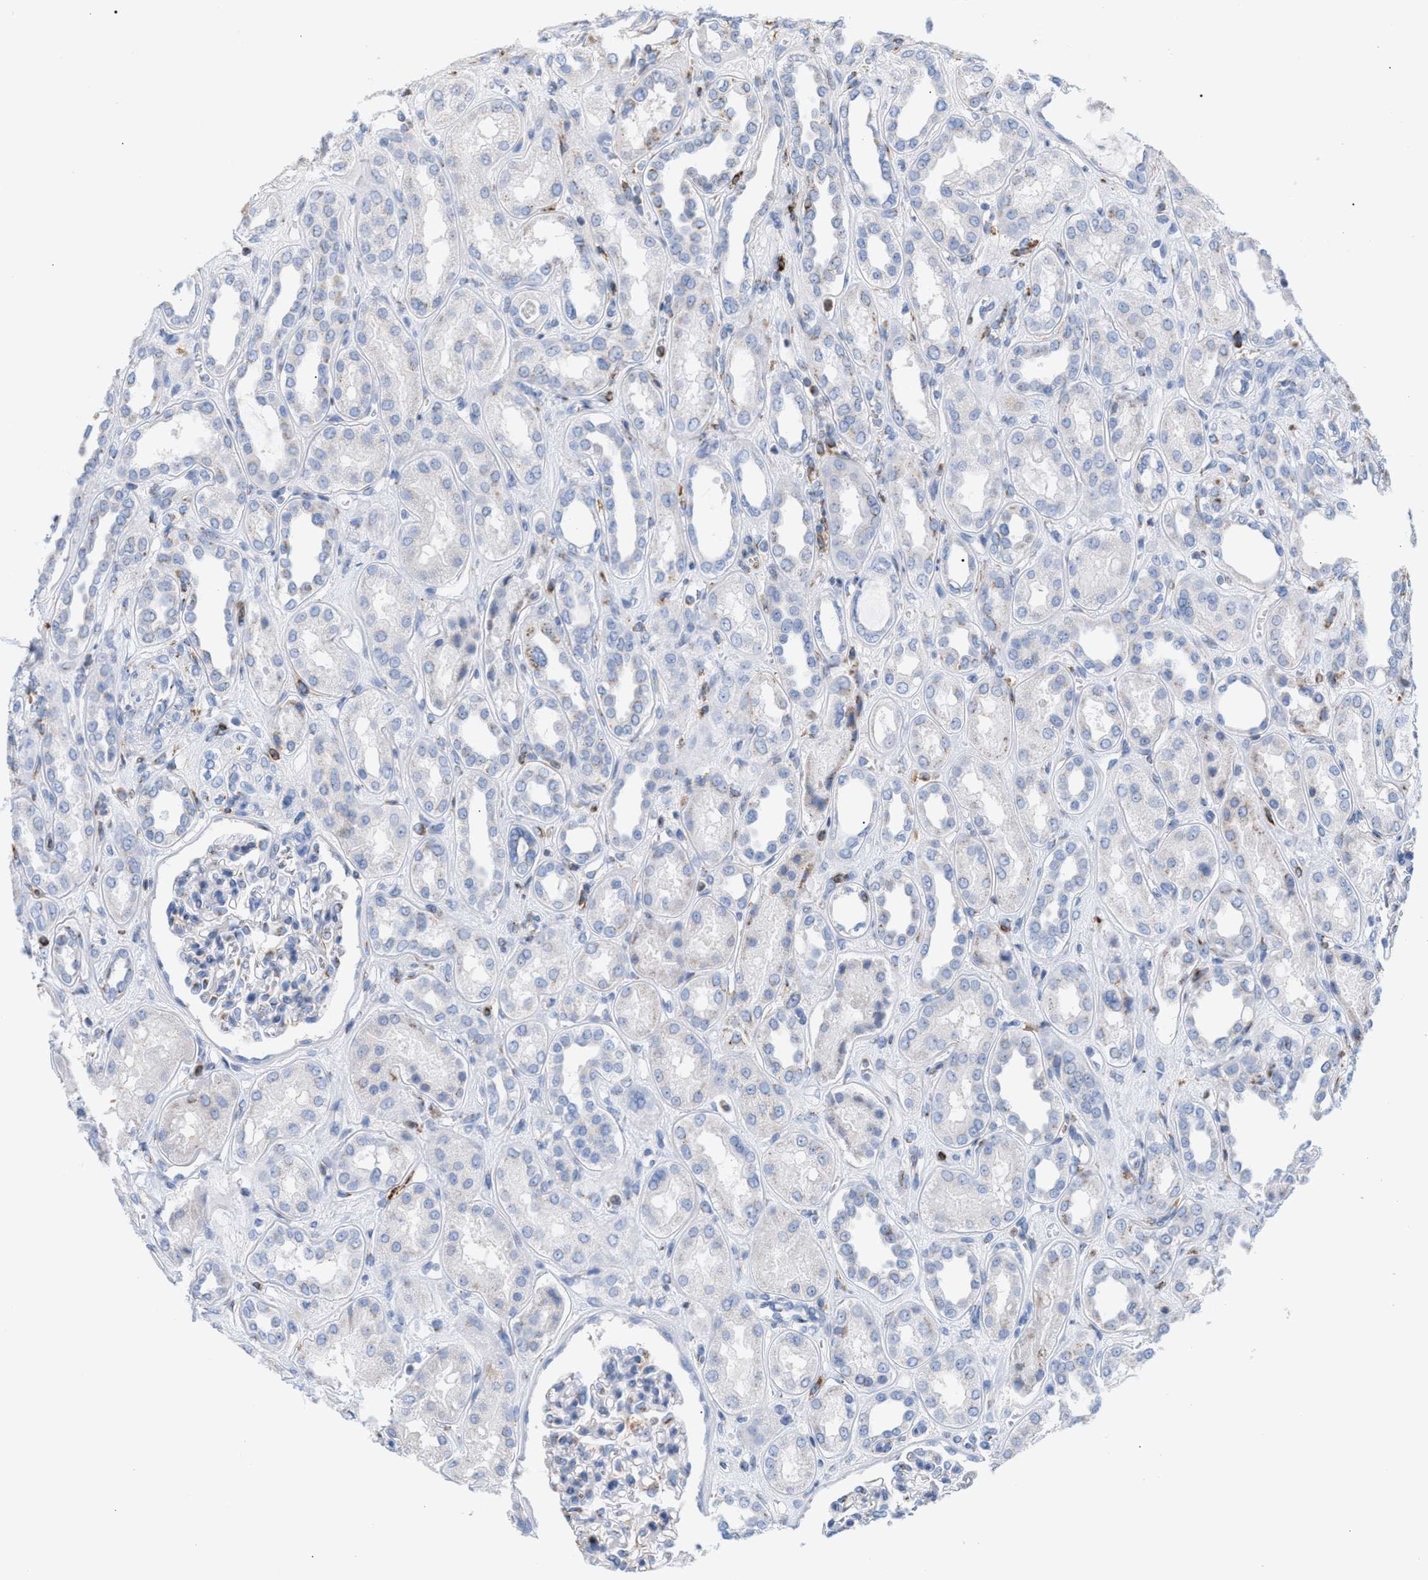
{"staining": {"intensity": "moderate", "quantity": "<25%", "location": "cytoplasmic/membranous"}, "tissue": "kidney", "cell_type": "Cells in glomeruli", "image_type": "normal", "snomed": [{"axis": "morphology", "description": "Normal tissue, NOS"}, {"axis": "topography", "description": "Kidney"}], "caption": "Normal kidney displays moderate cytoplasmic/membranous positivity in about <25% of cells in glomeruli, visualized by immunohistochemistry.", "gene": "TACC3", "patient": {"sex": "male", "age": 59}}